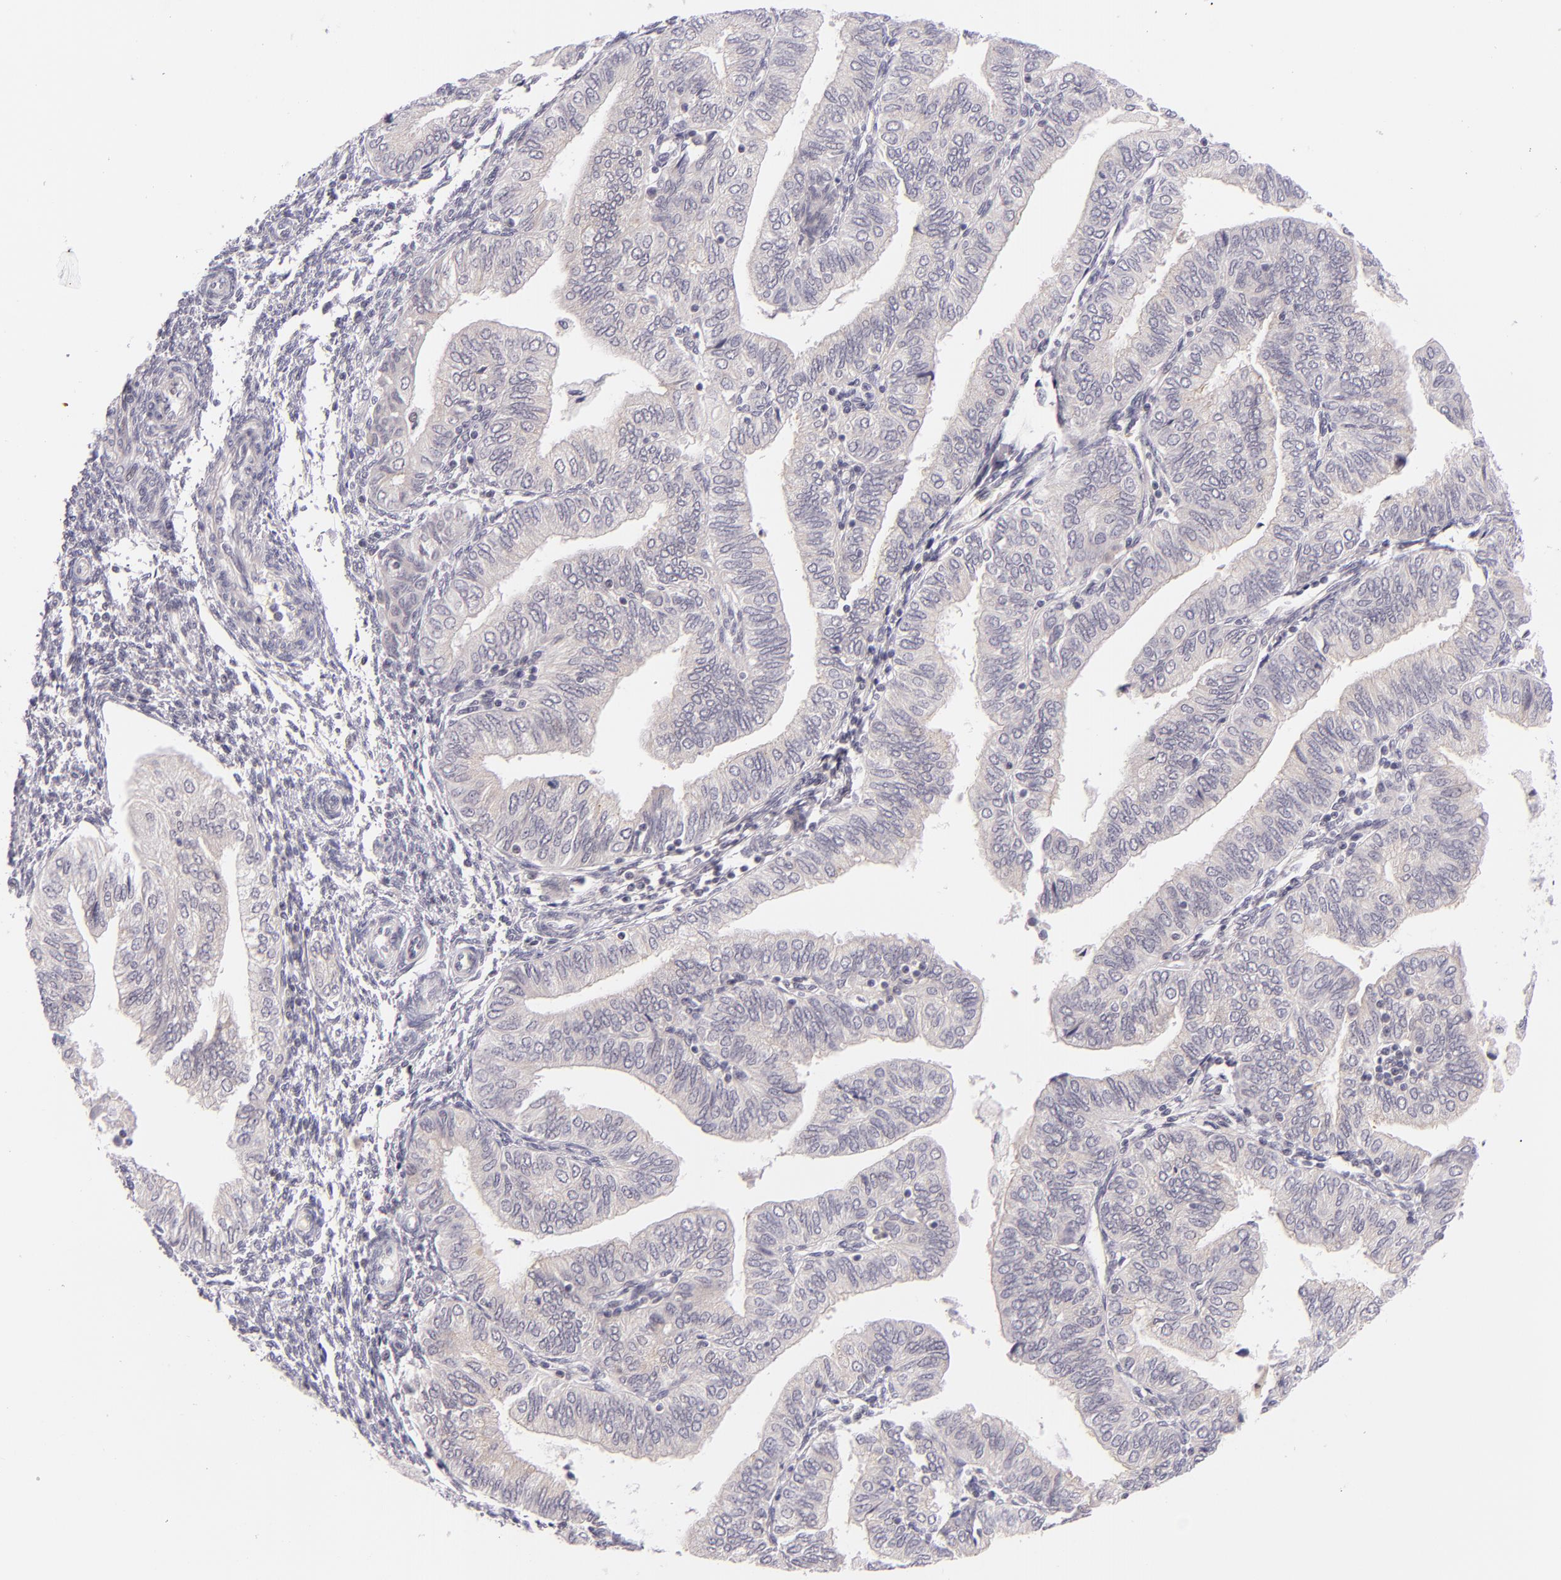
{"staining": {"intensity": "negative", "quantity": "none", "location": "none"}, "tissue": "endometrial cancer", "cell_type": "Tumor cells", "image_type": "cancer", "snomed": [{"axis": "morphology", "description": "Adenocarcinoma, NOS"}, {"axis": "topography", "description": "Endometrium"}], "caption": "Protein analysis of endometrial cancer (adenocarcinoma) demonstrates no significant staining in tumor cells. (DAB immunohistochemistry visualized using brightfield microscopy, high magnification).", "gene": "BCL3", "patient": {"sex": "female", "age": 51}}